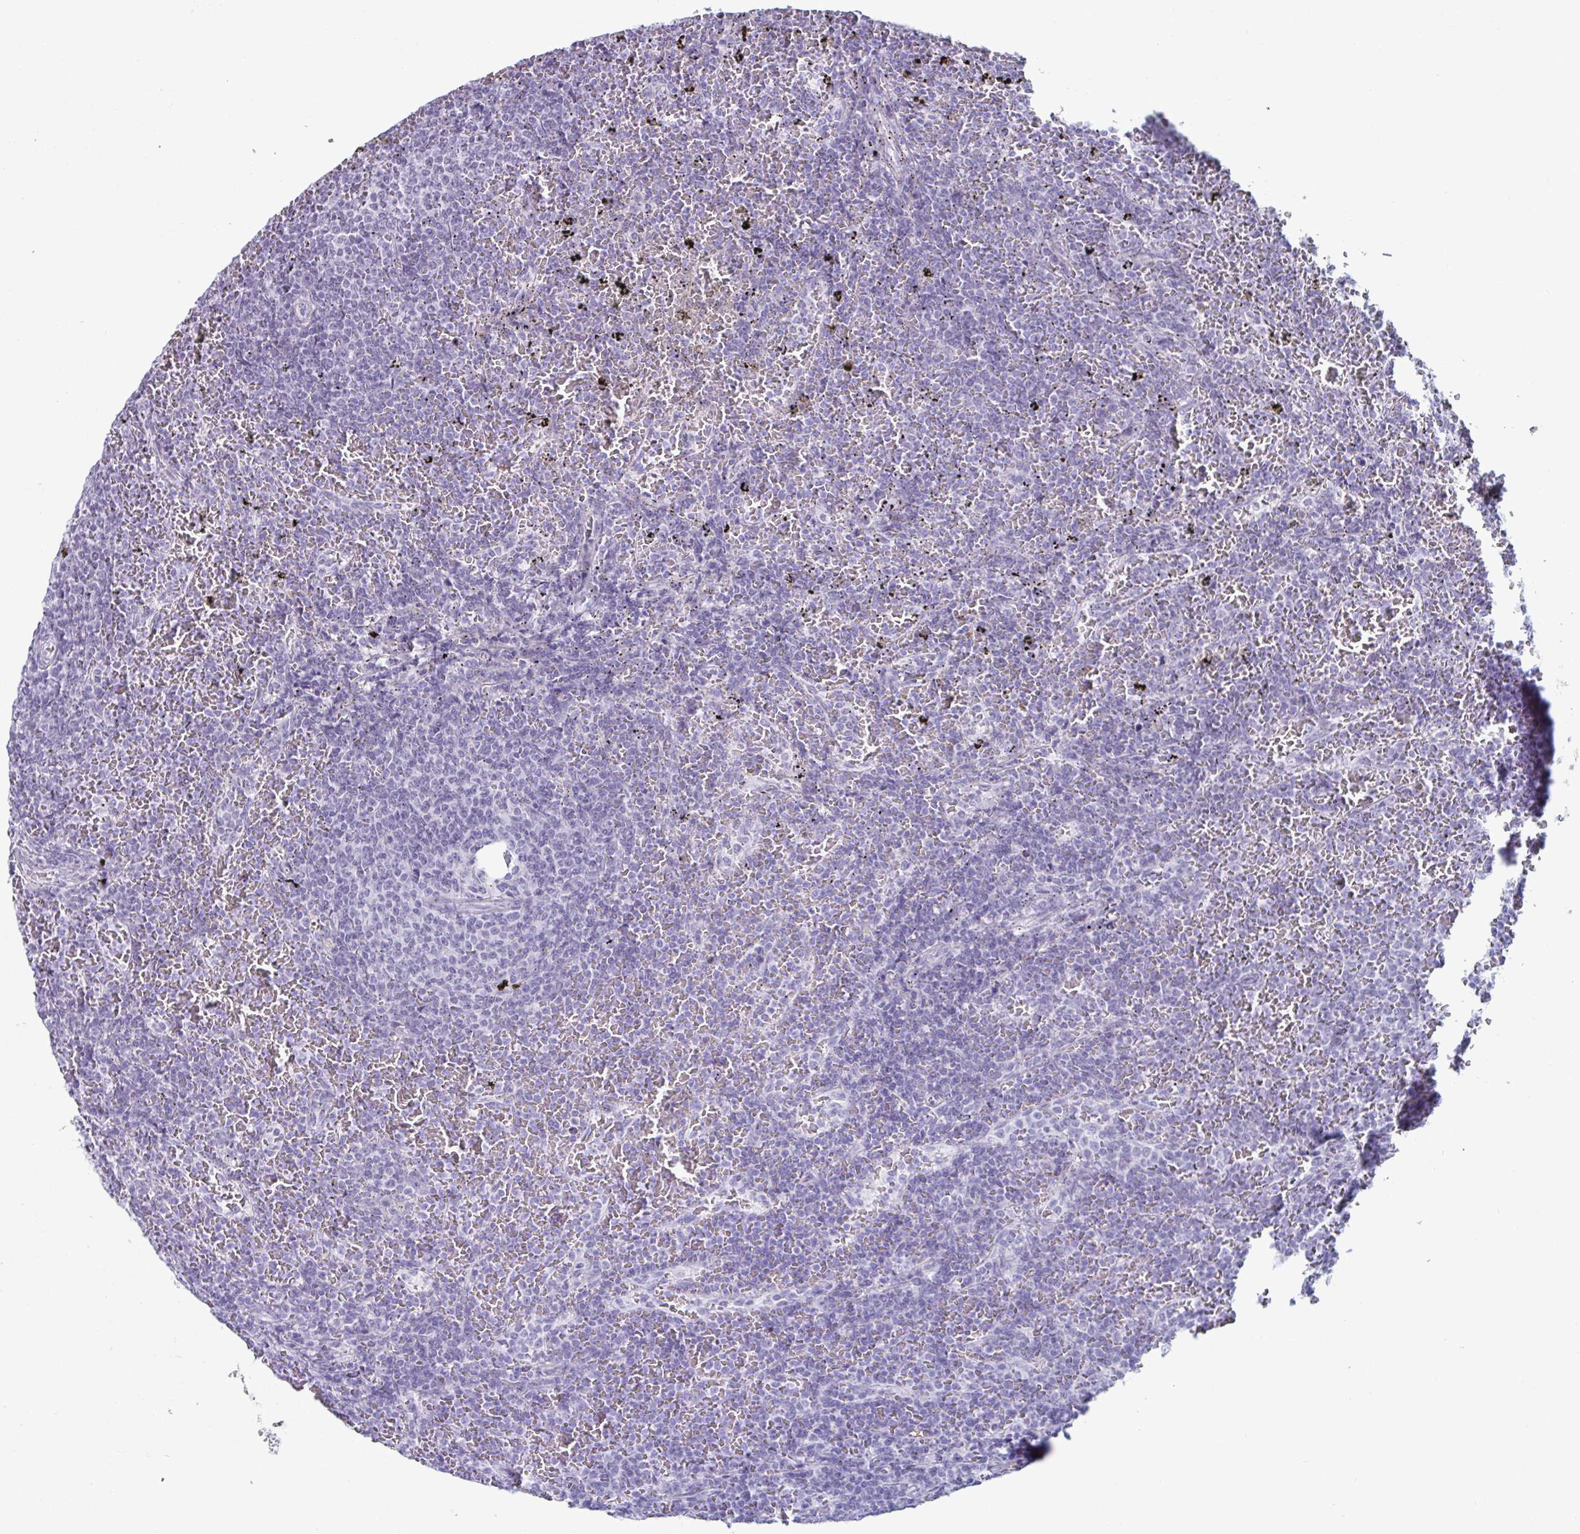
{"staining": {"intensity": "negative", "quantity": "none", "location": "none"}, "tissue": "lymphoma", "cell_type": "Tumor cells", "image_type": "cancer", "snomed": [{"axis": "morphology", "description": "Malignant lymphoma, non-Hodgkin's type, Low grade"}, {"axis": "topography", "description": "Spleen"}], "caption": "An image of human lymphoma is negative for staining in tumor cells. Brightfield microscopy of IHC stained with DAB (brown) and hematoxylin (blue), captured at high magnification.", "gene": "VSIG10L", "patient": {"sex": "female", "age": 77}}